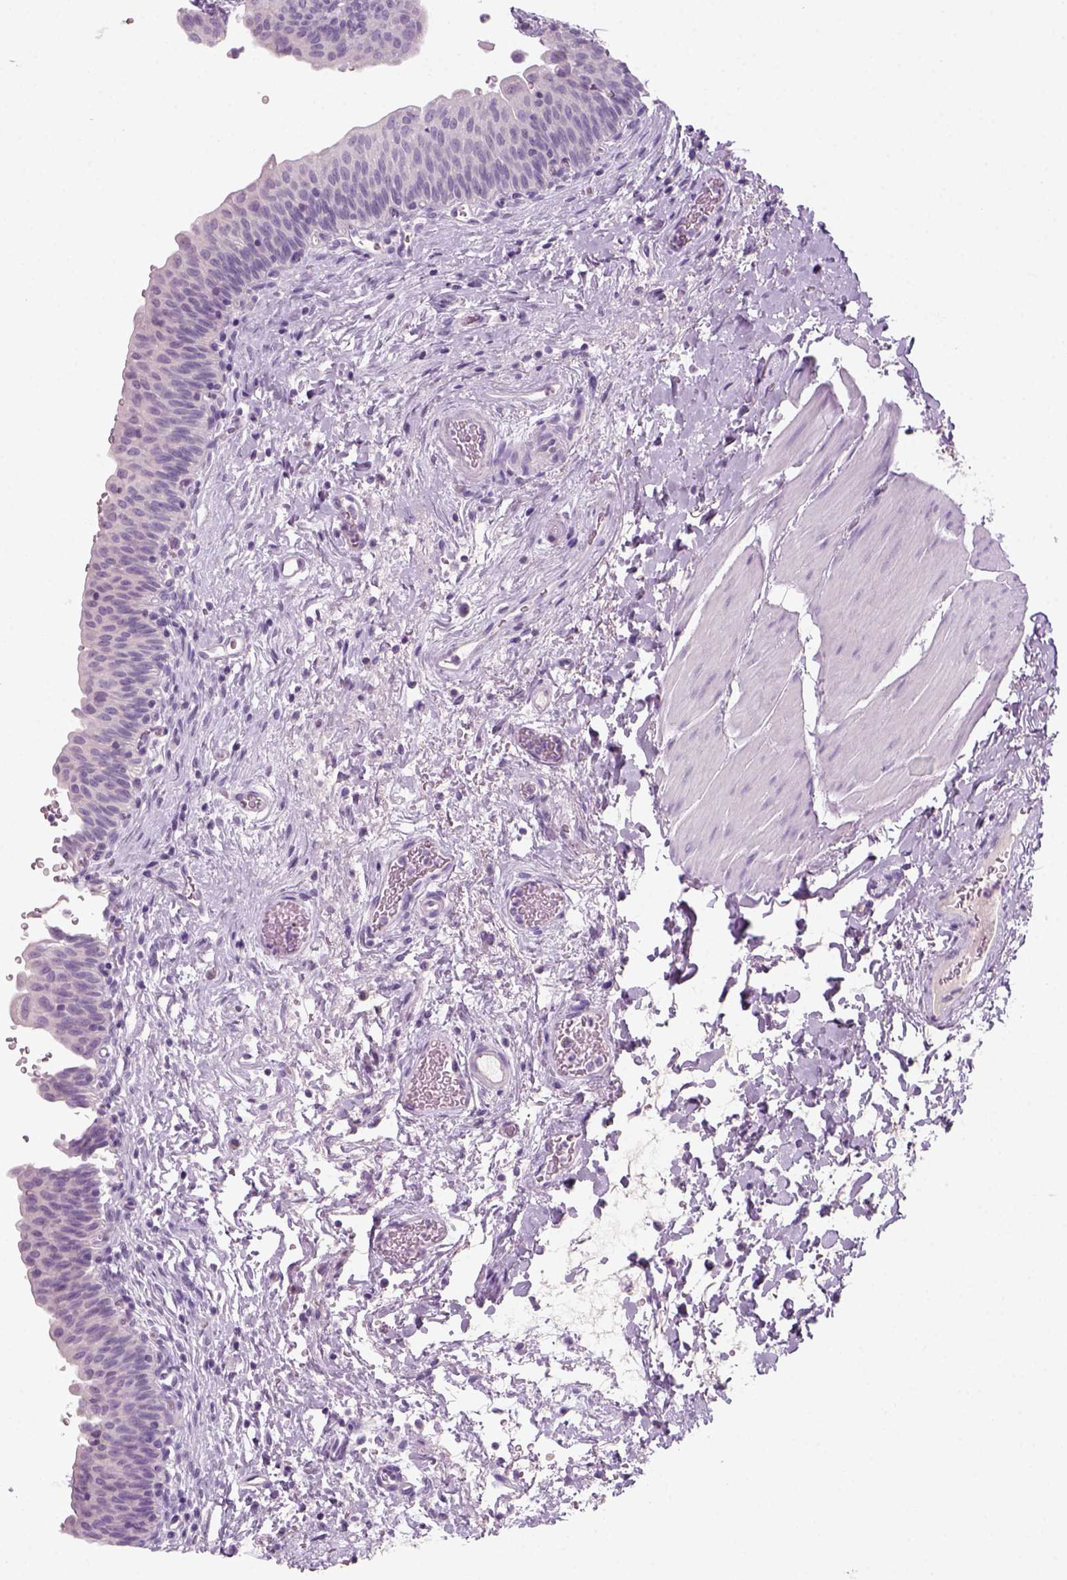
{"staining": {"intensity": "negative", "quantity": "none", "location": "none"}, "tissue": "urinary bladder", "cell_type": "Urothelial cells", "image_type": "normal", "snomed": [{"axis": "morphology", "description": "Normal tissue, NOS"}, {"axis": "topography", "description": "Urinary bladder"}], "caption": "High power microscopy histopathology image of an immunohistochemistry micrograph of benign urinary bladder, revealing no significant expression in urothelial cells.", "gene": "KRT25", "patient": {"sex": "male", "age": 56}}